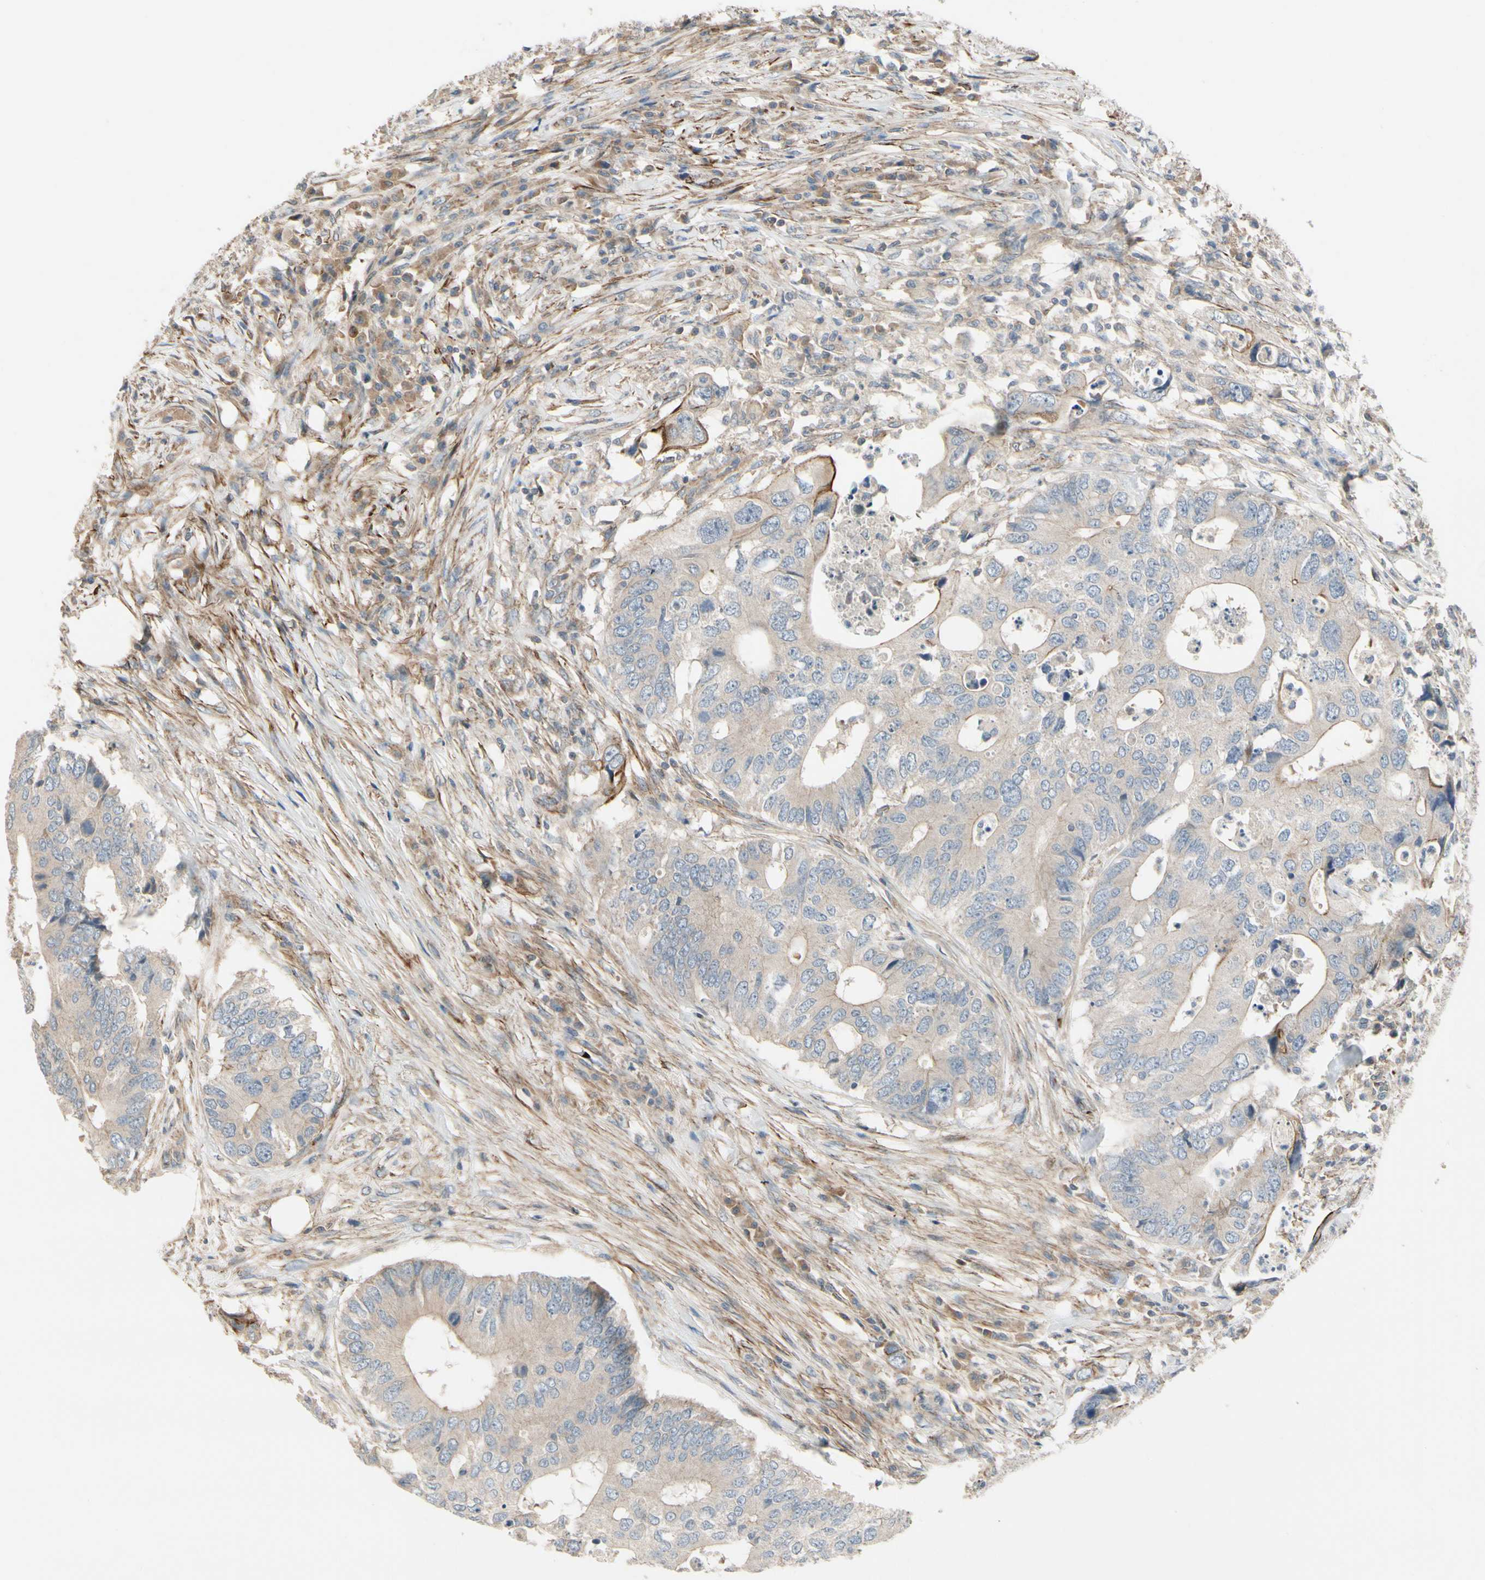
{"staining": {"intensity": "moderate", "quantity": "<25%", "location": "cytoplasmic/membranous"}, "tissue": "colorectal cancer", "cell_type": "Tumor cells", "image_type": "cancer", "snomed": [{"axis": "morphology", "description": "Adenocarcinoma, NOS"}, {"axis": "topography", "description": "Colon"}], "caption": "IHC (DAB (3,3'-diaminobenzidine)) staining of colorectal adenocarcinoma displays moderate cytoplasmic/membranous protein staining in approximately <25% of tumor cells.", "gene": "PPP3CB", "patient": {"sex": "male", "age": 71}}